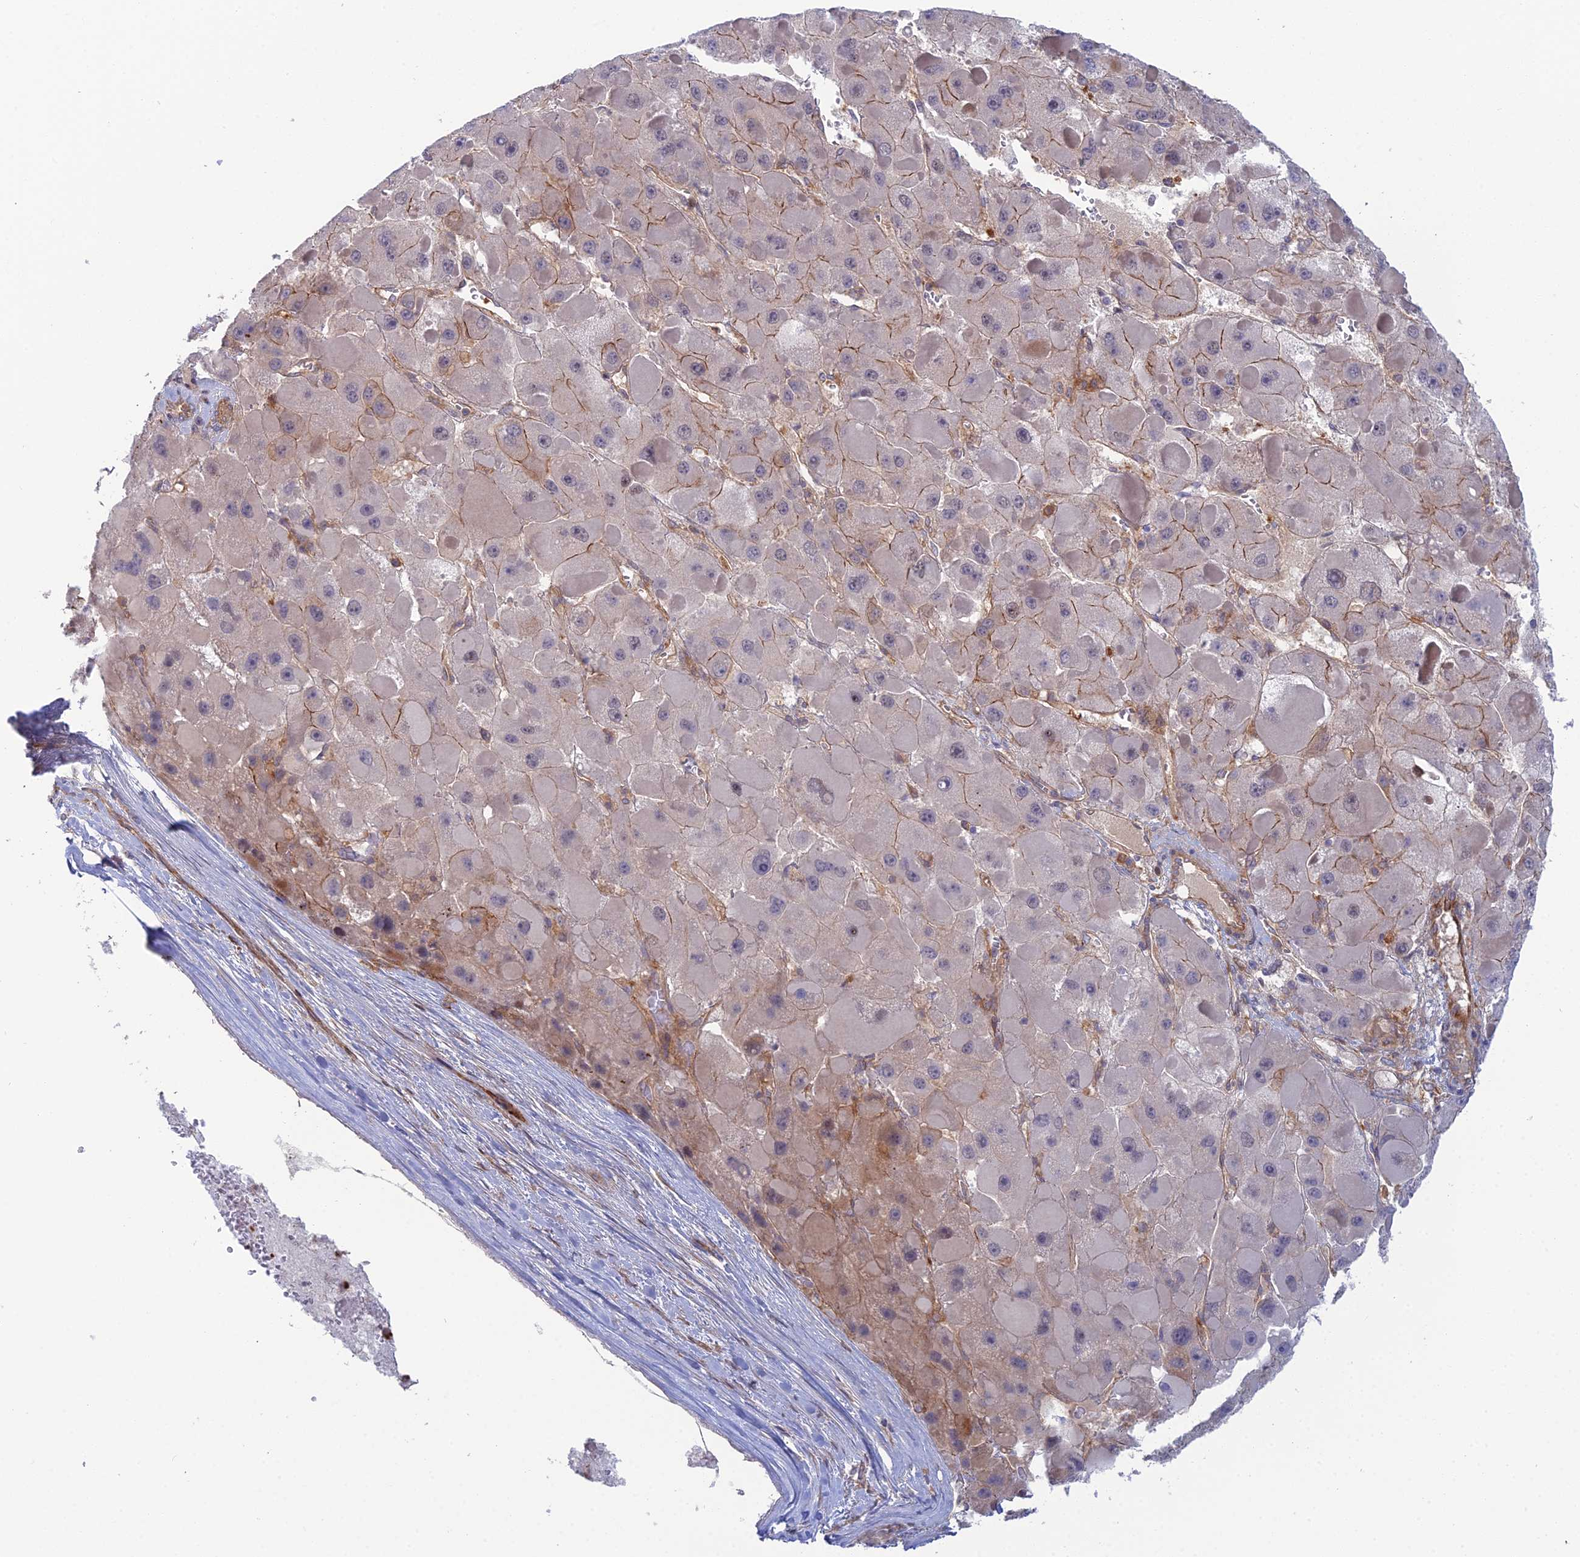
{"staining": {"intensity": "moderate", "quantity": "<25%", "location": "cytoplasmic/membranous"}, "tissue": "liver cancer", "cell_type": "Tumor cells", "image_type": "cancer", "snomed": [{"axis": "morphology", "description": "Carcinoma, Hepatocellular, NOS"}, {"axis": "topography", "description": "Liver"}], "caption": "Immunohistochemical staining of liver hepatocellular carcinoma exhibits low levels of moderate cytoplasmic/membranous protein expression in about <25% of tumor cells.", "gene": "ABHD1", "patient": {"sex": "female", "age": 73}}